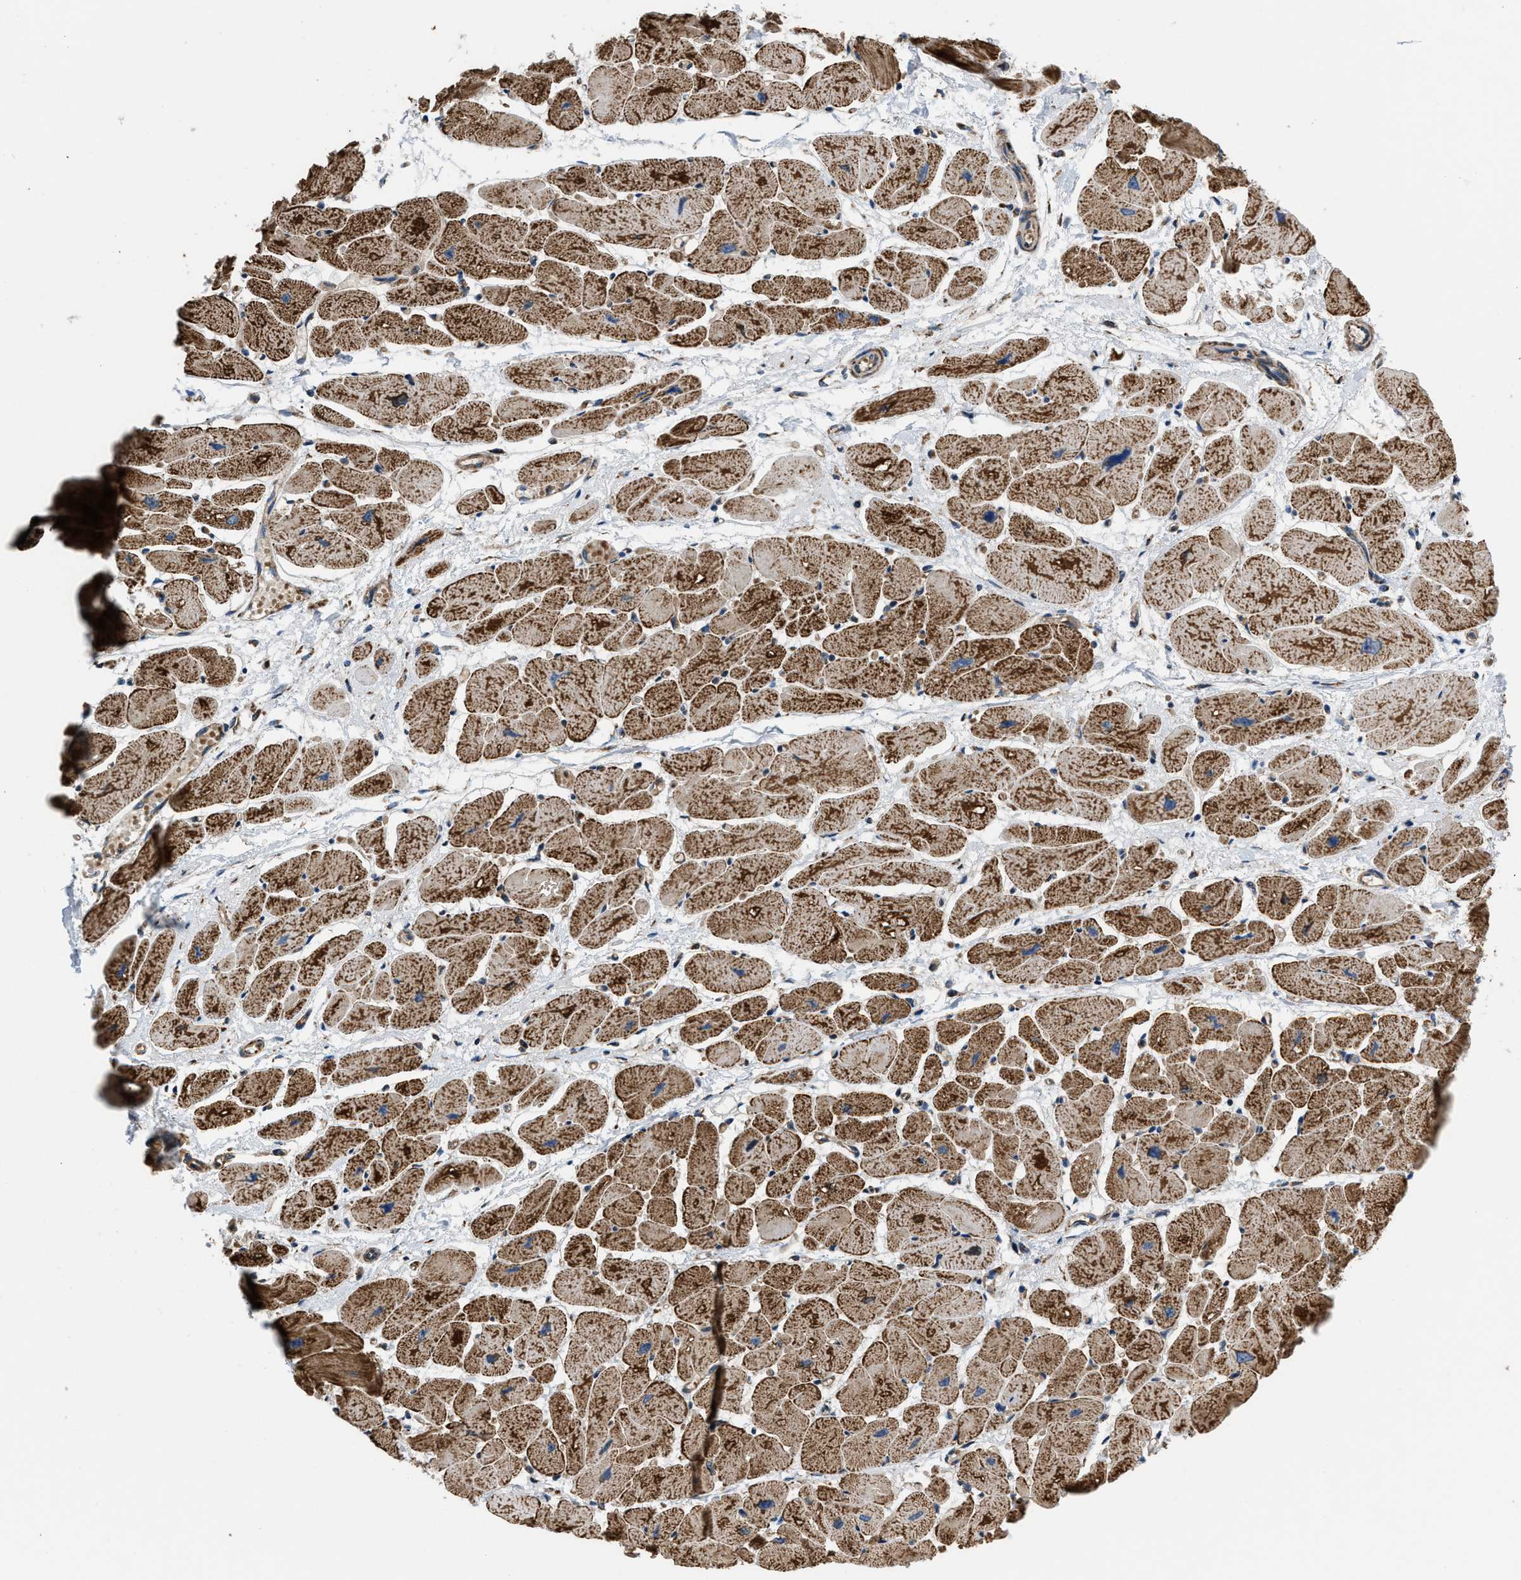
{"staining": {"intensity": "strong", "quantity": ">75%", "location": "cytoplasmic/membranous"}, "tissue": "heart muscle", "cell_type": "Cardiomyocytes", "image_type": "normal", "snomed": [{"axis": "morphology", "description": "Normal tissue, NOS"}, {"axis": "topography", "description": "Heart"}], "caption": "A brown stain labels strong cytoplasmic/membranous staining of a protein in cardiomyocytes of unremarkable human heart muscle. (DAB (3,3'-diaminobenzidine) IHC with brightfield microscopy, high magnification).", "gene": "OPTN", "patient": {"sex": "female", "age": 54}}